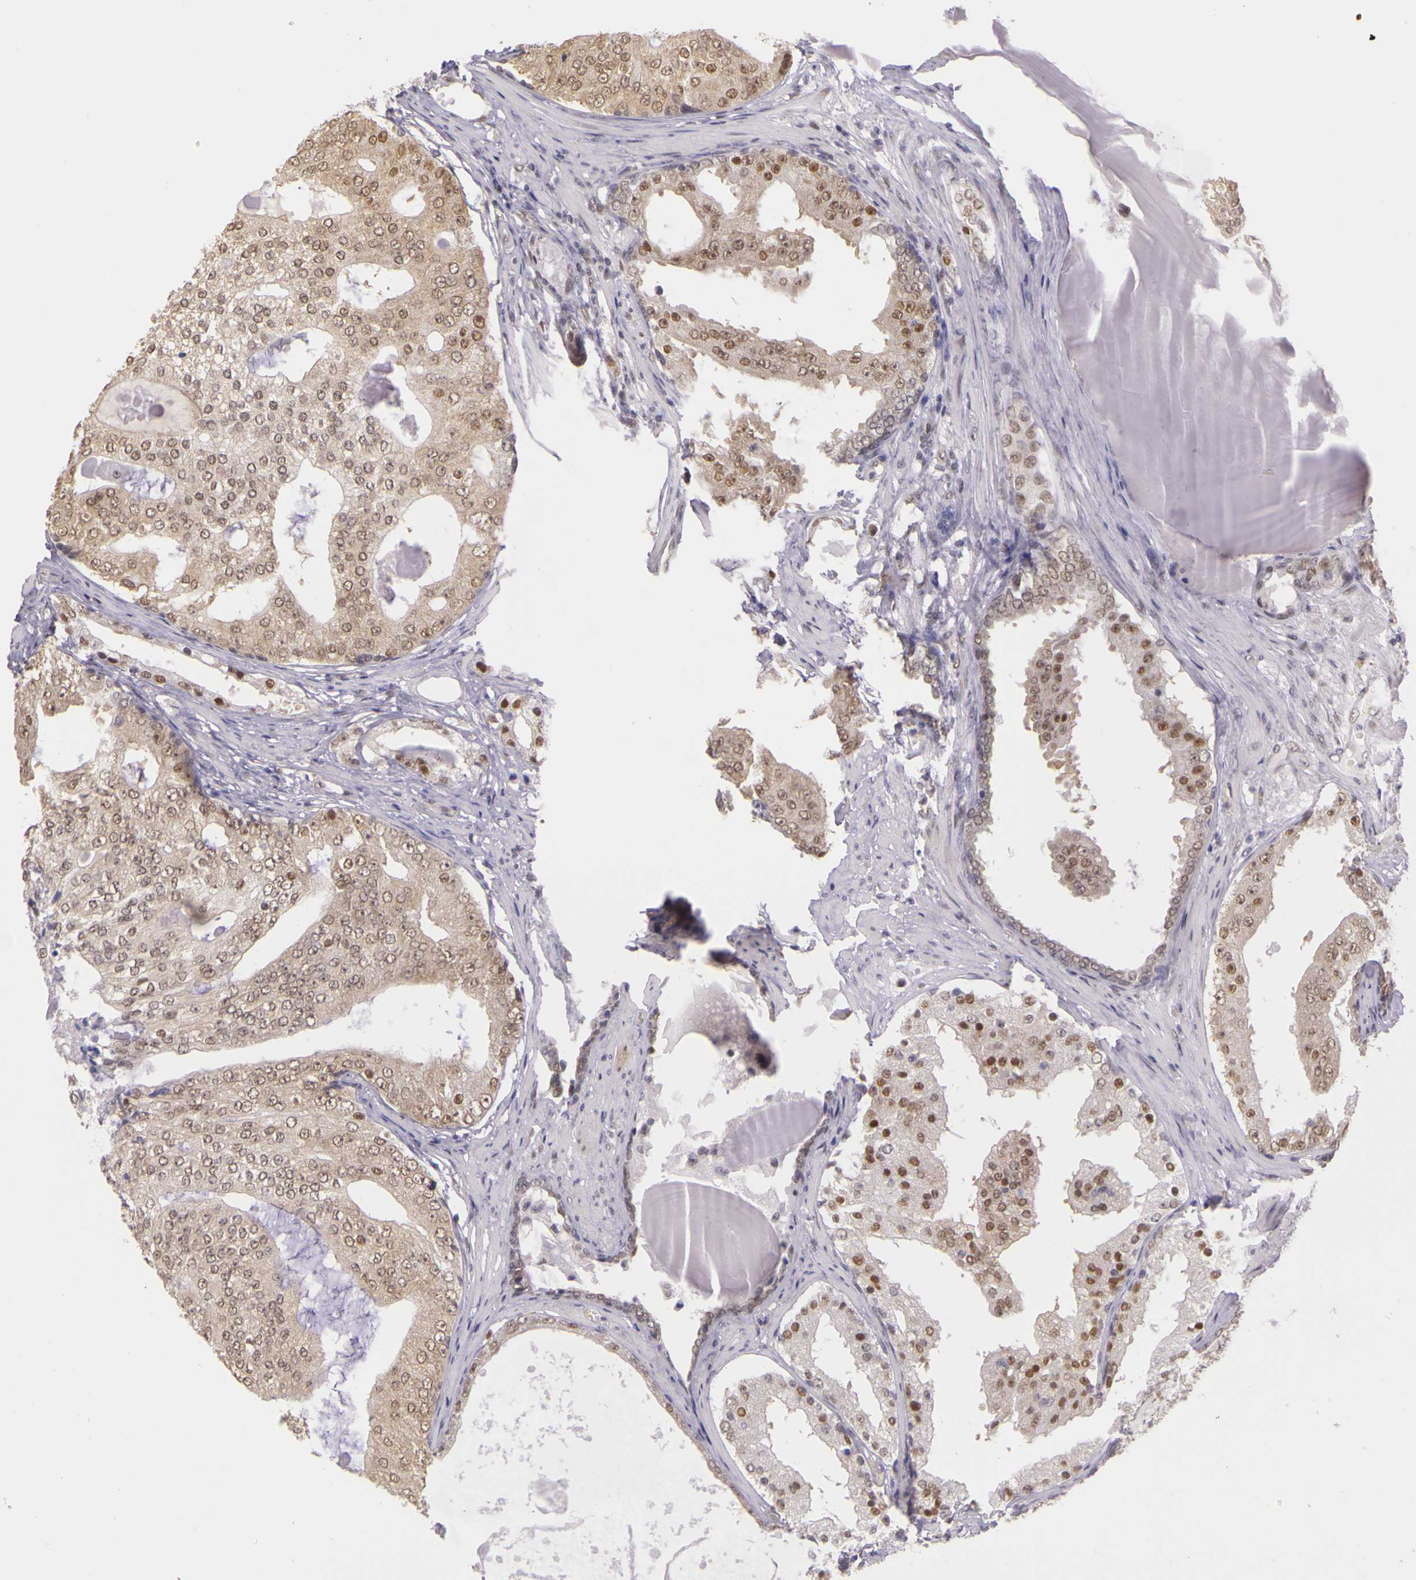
{"staining": {"intensity": "weak", "quantity": ">75%", "location": "cytoplasmic/membranous,nuclear"}, "tissue": "prostate cancer", "cell_type": "Tumor cells", "image_type": "cancer", "snomed": [{"axis": "morphology", "description": "Adenocarcinoma, High grade"}, {"axis": "topography", "description": "Prostate"}], "caption": "The photomicrograph shows immunohistochemical staining of adenocarcinoma (high-grade) (prostate). There is weak cytoplasmic/membranous and nuclear staining is seen in about >75% of tumor cells.", "gene": "WDR13", "patient": {"sex": "male", "age": 68}}